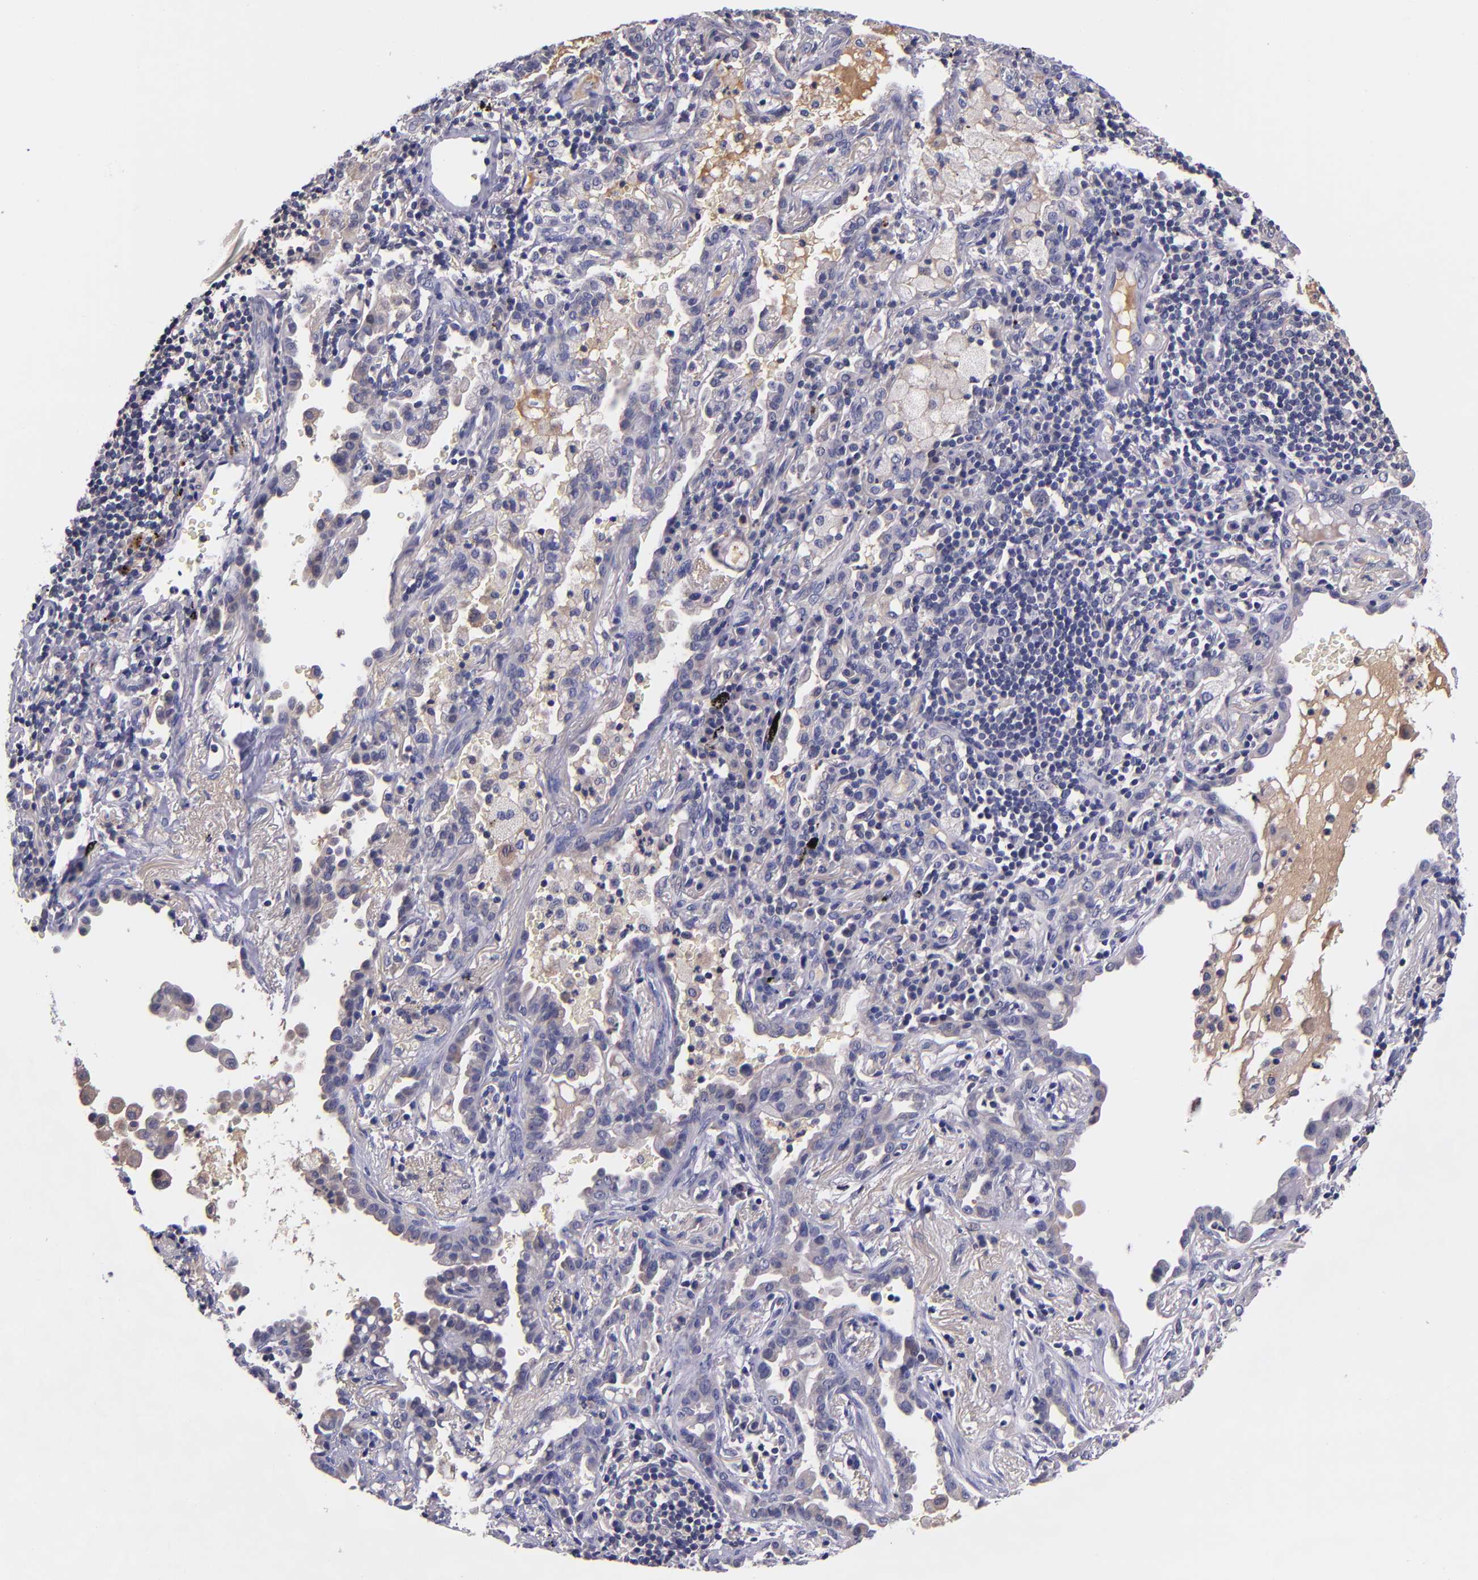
{"staining": {"intensity": "negative", "quantity": "none", "location": "none"}, "tissue": "lung cancer", "cell_type": "Tumor cells", "image_type": "cancer", "snomed": [{"axis": "morphology", "description": "Adenocarcinoma, NOS"}, {"axis": "topography", "description": "Lung"}], "caption": "Adenocarcinoma (lung) was stained to show a protein in brown. There is no significant staining in tumor cells.", "gene": "RBP4", "patient": {"sex": "female", "age": 50}}